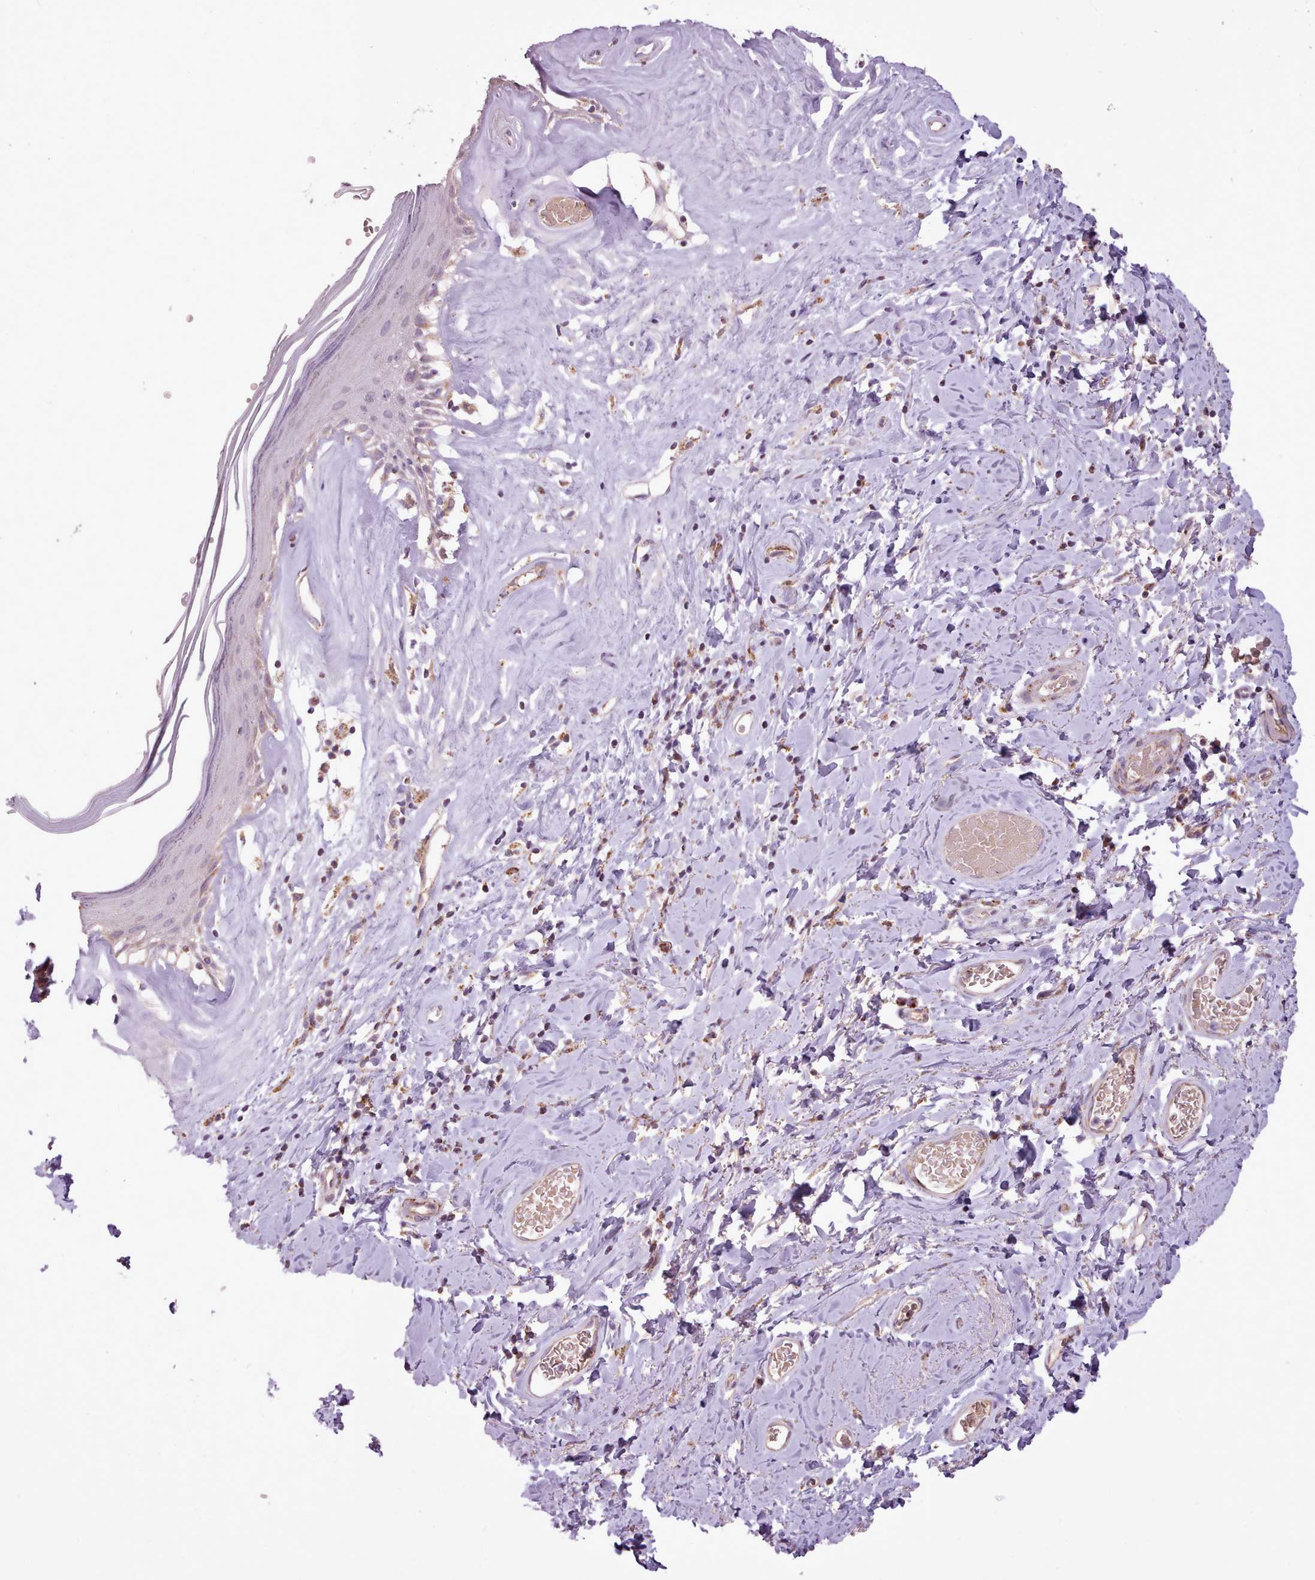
{"staining": {"intensity": "strong", "quantity": "25%-75%", "location": "cytoplasmic/membranous"}, "tissue": "skin", "cell_type": "Epidermal cells", "image_type": "normal", "snomed": [{"axis": "morphology", "description": "Normal tissue, NOS"}, {"axis": "morphology", "description": "Inflammation, NOS"}, {"axis": "topography", "description": "Vulva"}], "caption": "Protein expression analysis of benign skin displays strong cytoplasmic/membranous staining in about 25%-75% of epidermal cells. (IHC, brightfield microscopy, high magnification).", "gene": "LIN7C", "patient": {"sex": "female", "age": 86}}